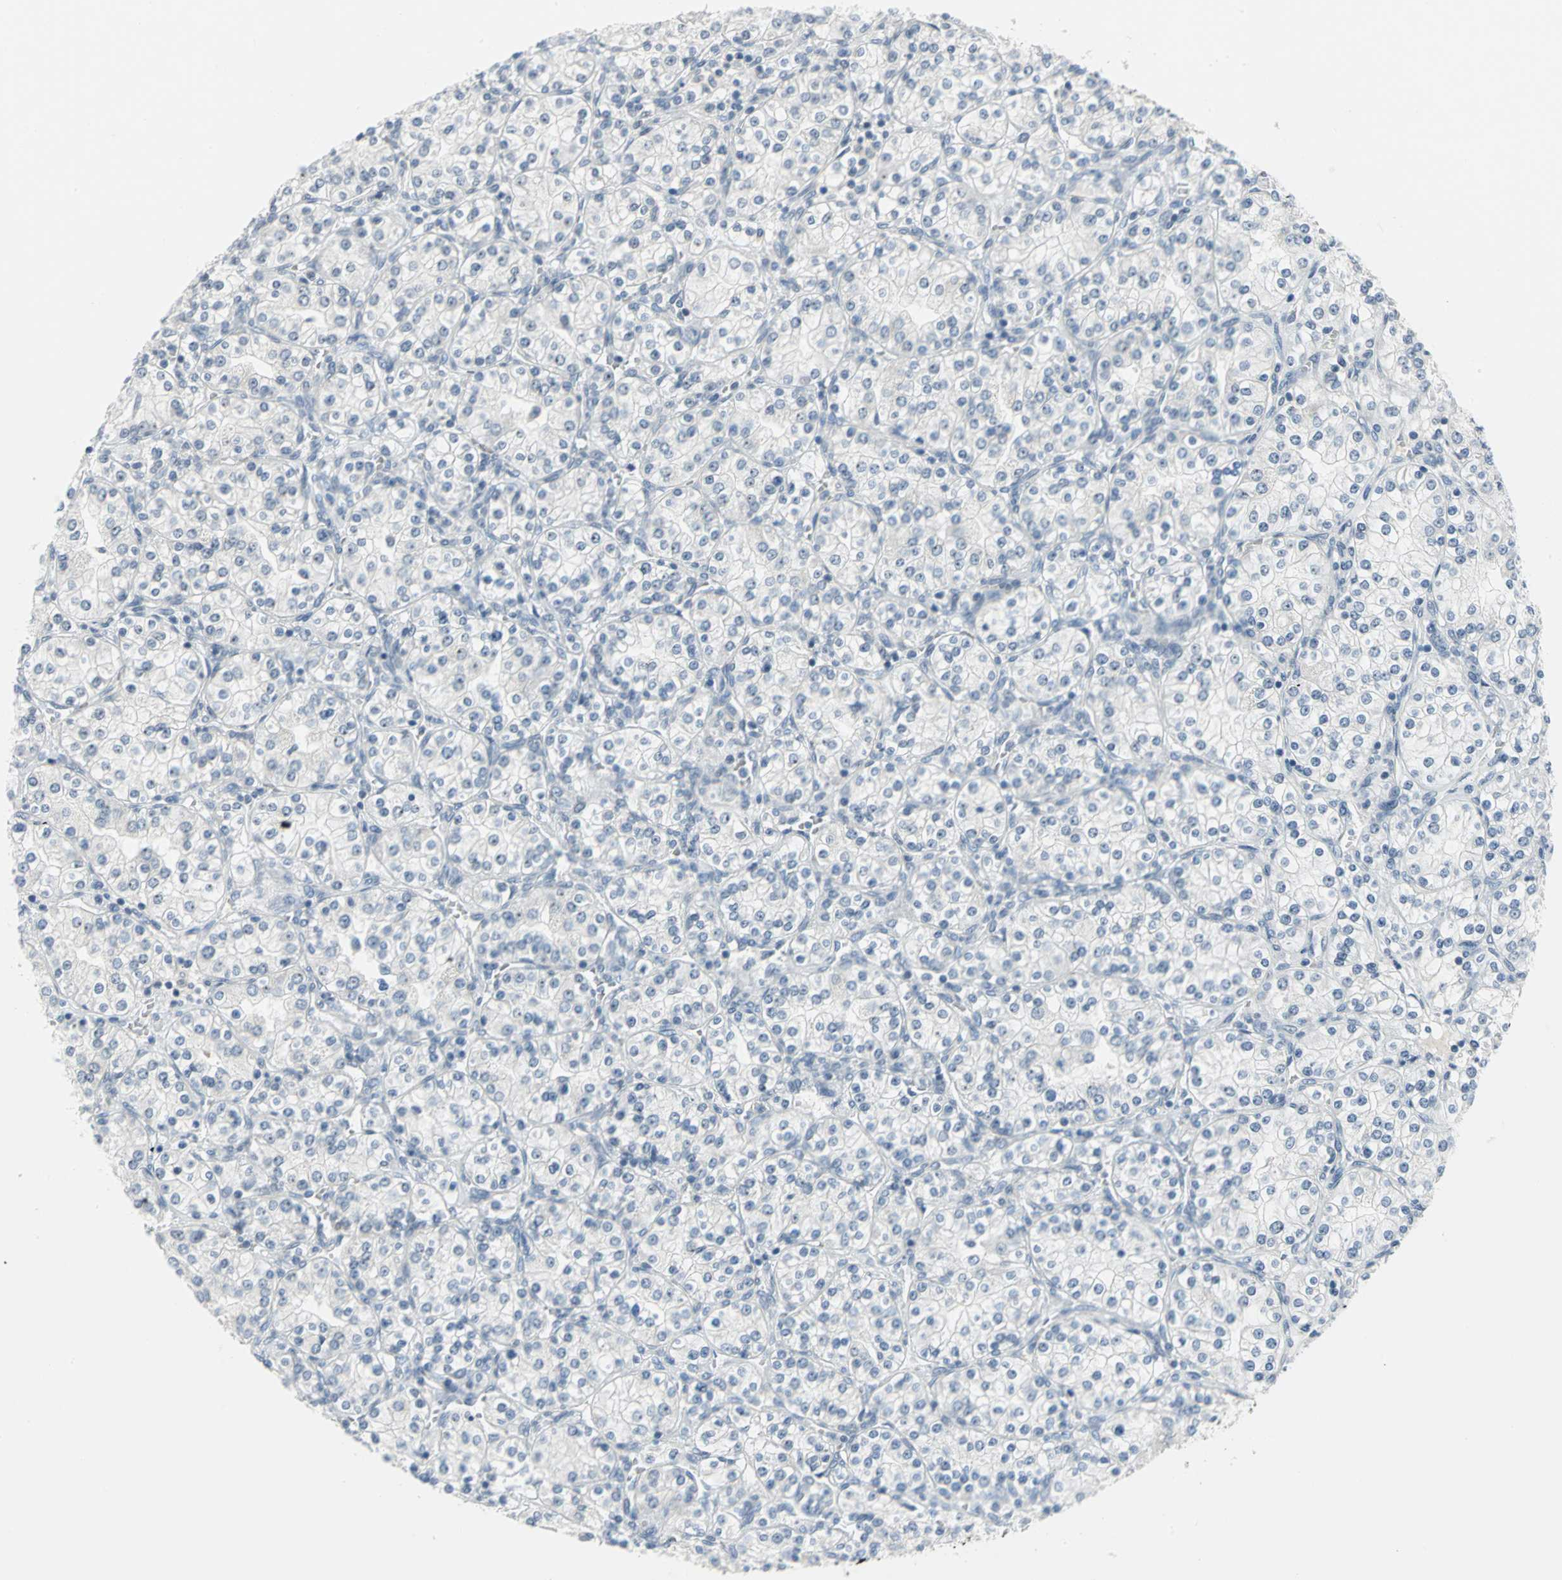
{"staining": {"intensity": "moderate", "quantity": "25%-75%", "location": "nuclear"}, "tissue": "renal cancer", "cell_type": "Tumor cells", "image_type": "cancer", "snomed": [{"axis": "morphology", "description": "Adenocarcinoma, NOS"}, {"axis": "topography", "description": "Kidney"}], "caption": "A photomicrograph of human renal cancer stained for a protein displays moderate nuclear brown staining in tumor cells.", "gene": "MYBBP1A", "patient": {"sex": "male", "age": 77}}